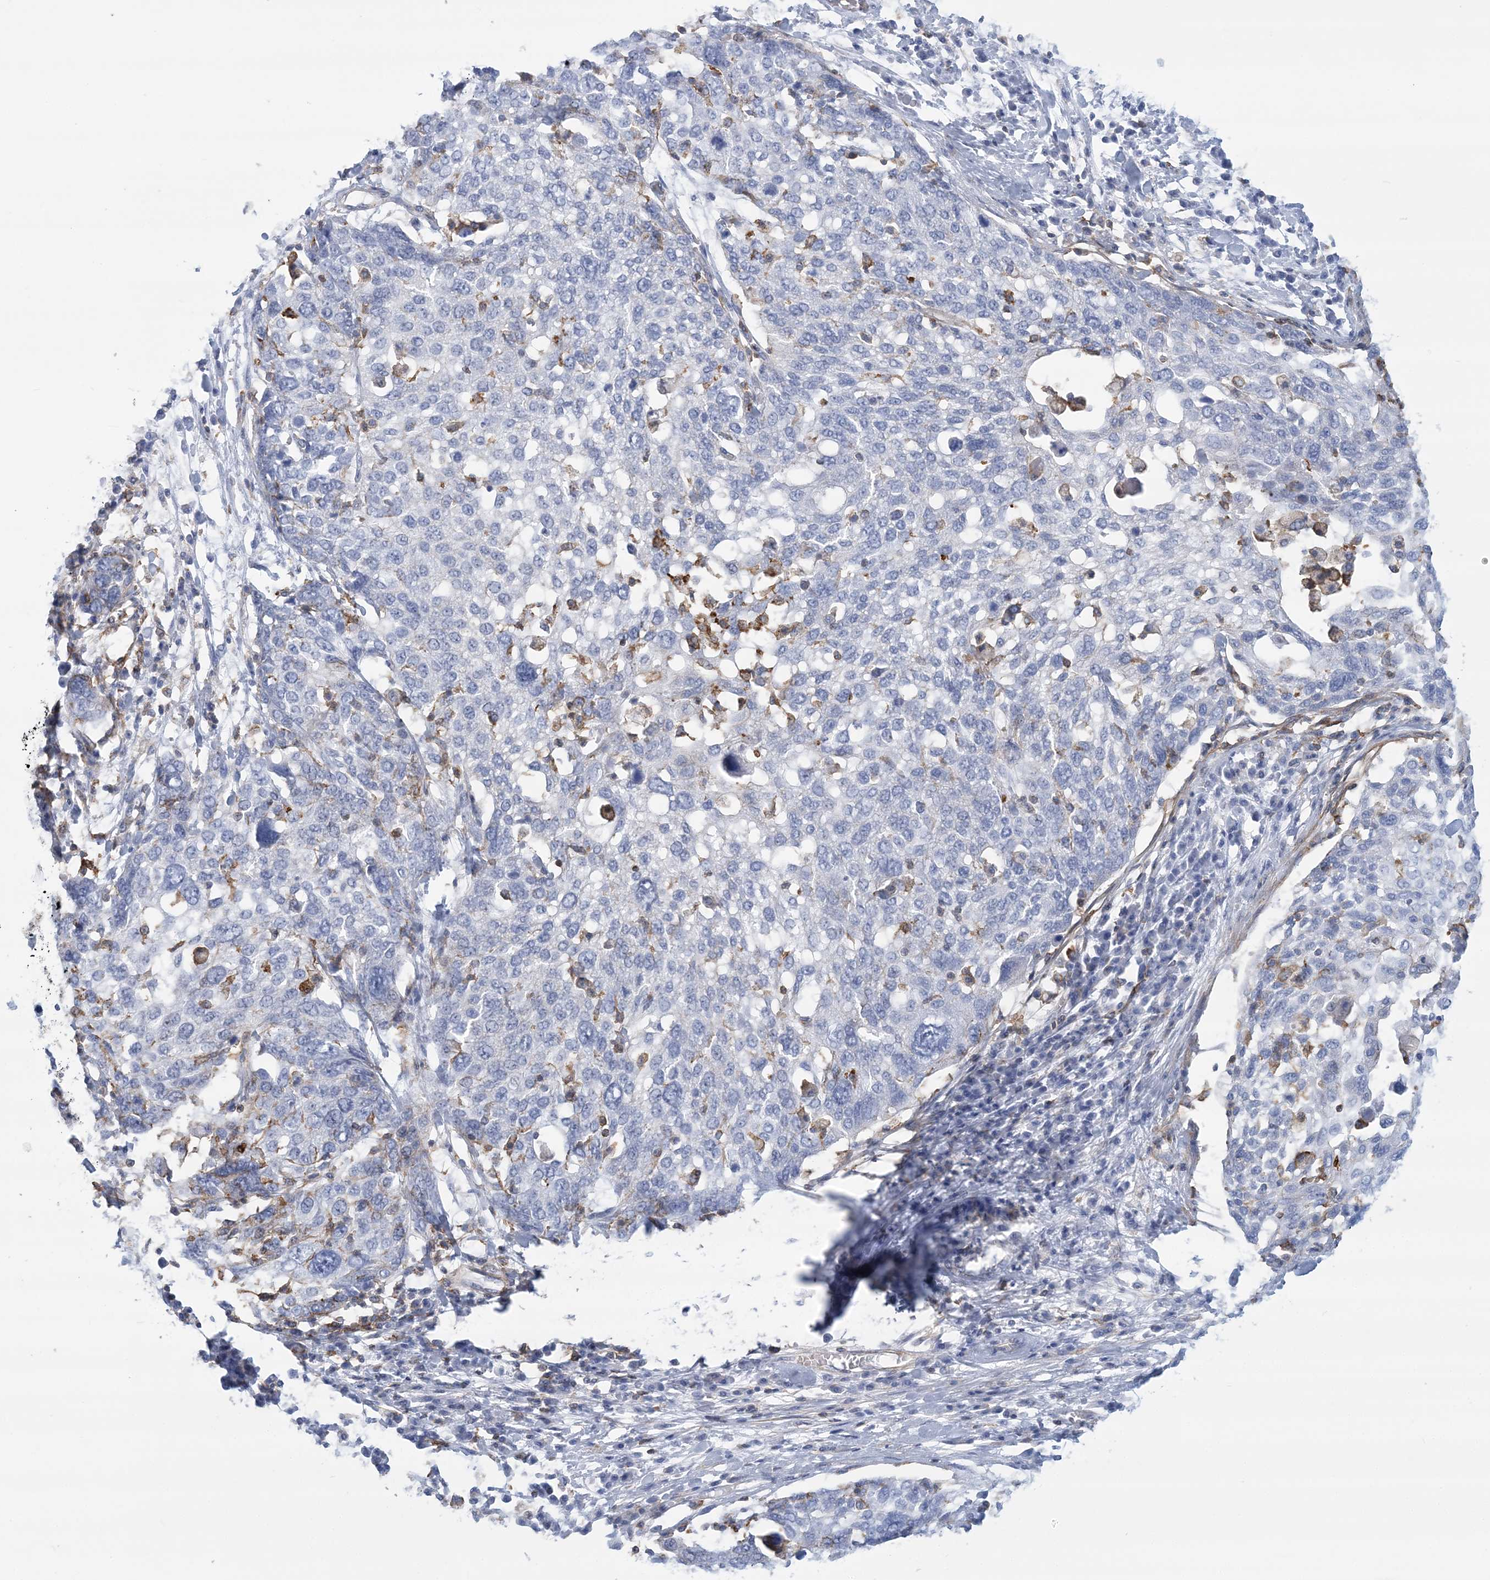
{"staining": {"intensity": "negative", "quantity": "none", "location": "none"}, "tissue": "lung cancer", "cell_type": "Tumor cells", "image_type": "cancer", "snomed": [{"axis": "morphology", "description": "Squamous cell carcinoma, NOS"}, {"axis": "topography", "description": "Lung"}], "caption": "An IHC micrograph of lung cancer (squamous cell carcinoma) is shown. There is no staining in tumor cells of lung cancer (squamous cell carcinoma). Brightfield microscopy of immunohistochemistry stained with DAB (3,3'-diaminobenzidine) (brown) and hematoxylin (blue), captured at high magnification.", "gene": "C11orf21", "patient": {"sex": "male", "age": 65}}